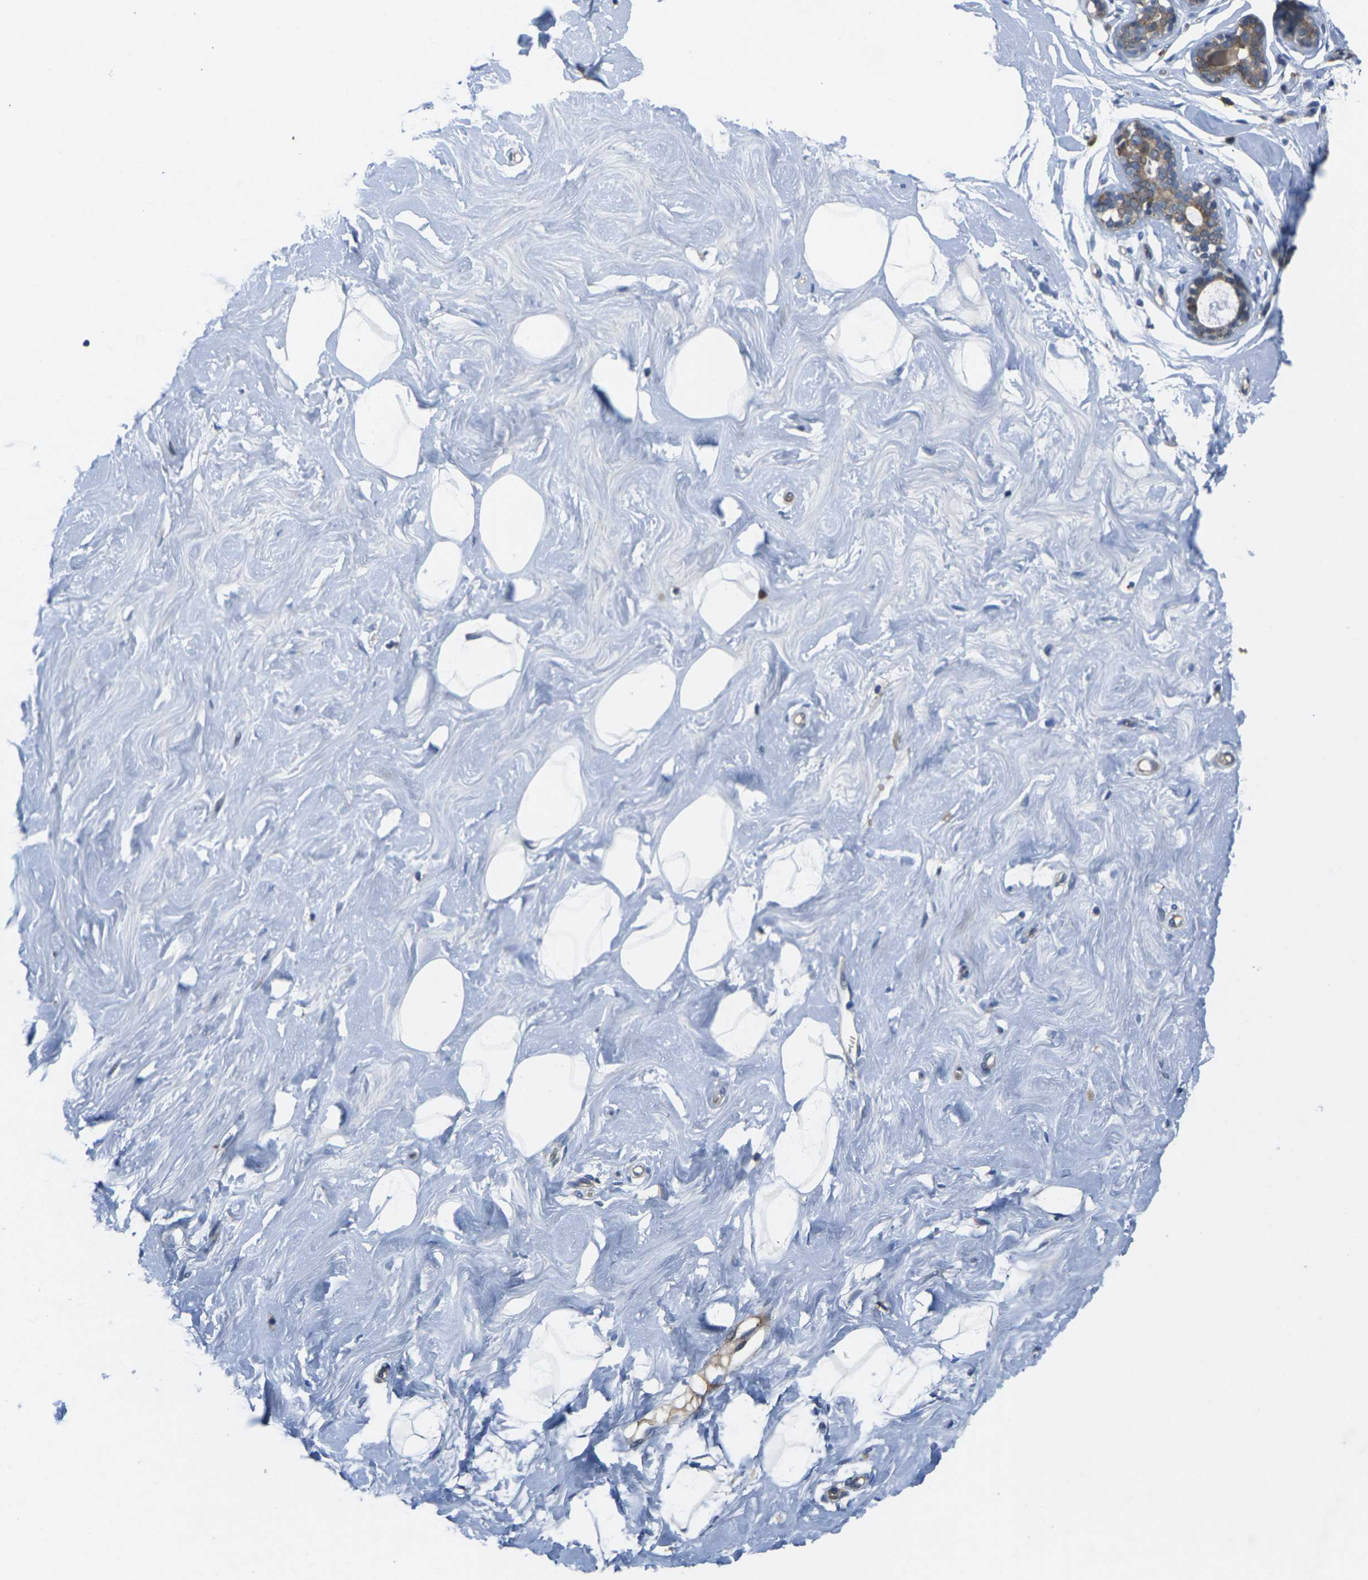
{"staining": {"intensity": "negative", "quantity": "none", "location": "none"}, "tissue": "breast", "cell_type": "Adipocytes", "image_type": "normal", "snomed": [{"axis": "morphology", "description": "Normal tissue, NOS"}, {"axis": "topography", "description": "Breast"}], "caption": "Immunohistochemical staining of benign human breast exhibits no significant positivity in adipocytes.", "gene": "EDNRA", "patient": {"sex": "female", "age": 23}}